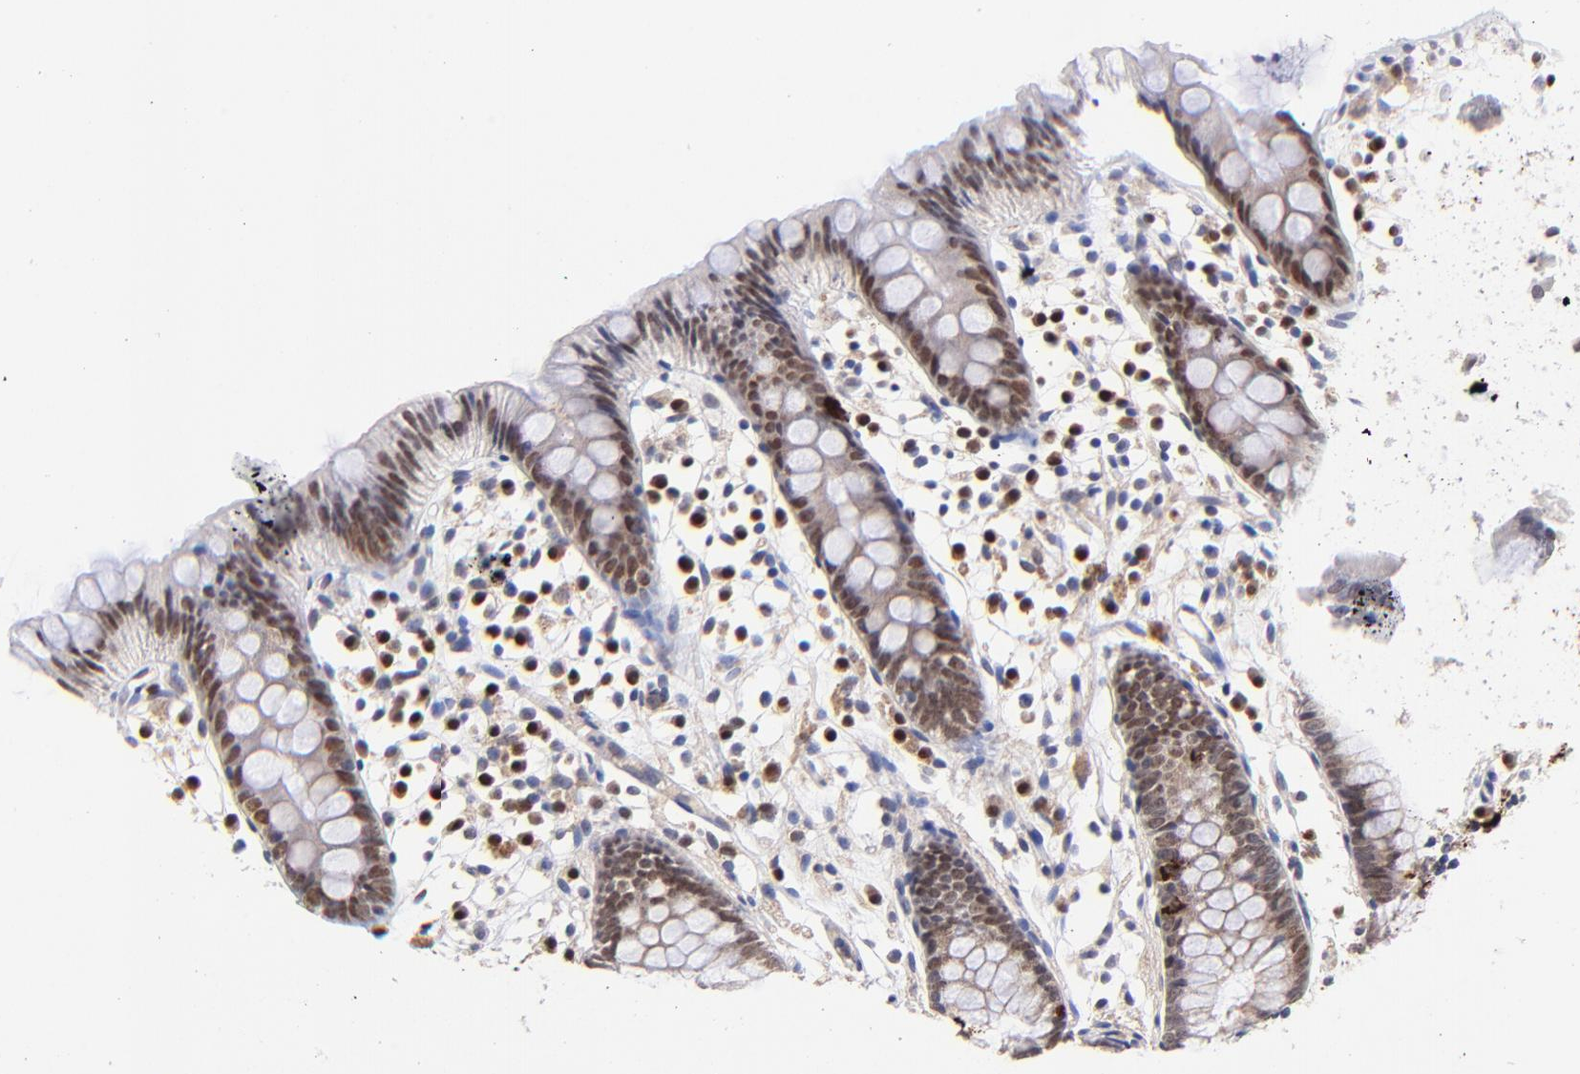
{"staining": {"intensity": "weak", "quantity": "25%-75%", "location": "nuclear"}, "tissue": "appendix", "cell_type": "Glandular cells", "image_type": "normal", "snomed": [{"axis": "morphology", "description": "Normal tissue, NOS"}, {"axis": "topography", "description": "Appendix"}], "caption": "Immunohistochemistry of unremarkable appendix shows low levels of weak nuclear positivity in about 25%-75% of glandular cells.", "gene": "ZNF155", "patient": {"sex": "male", "age": 38}}